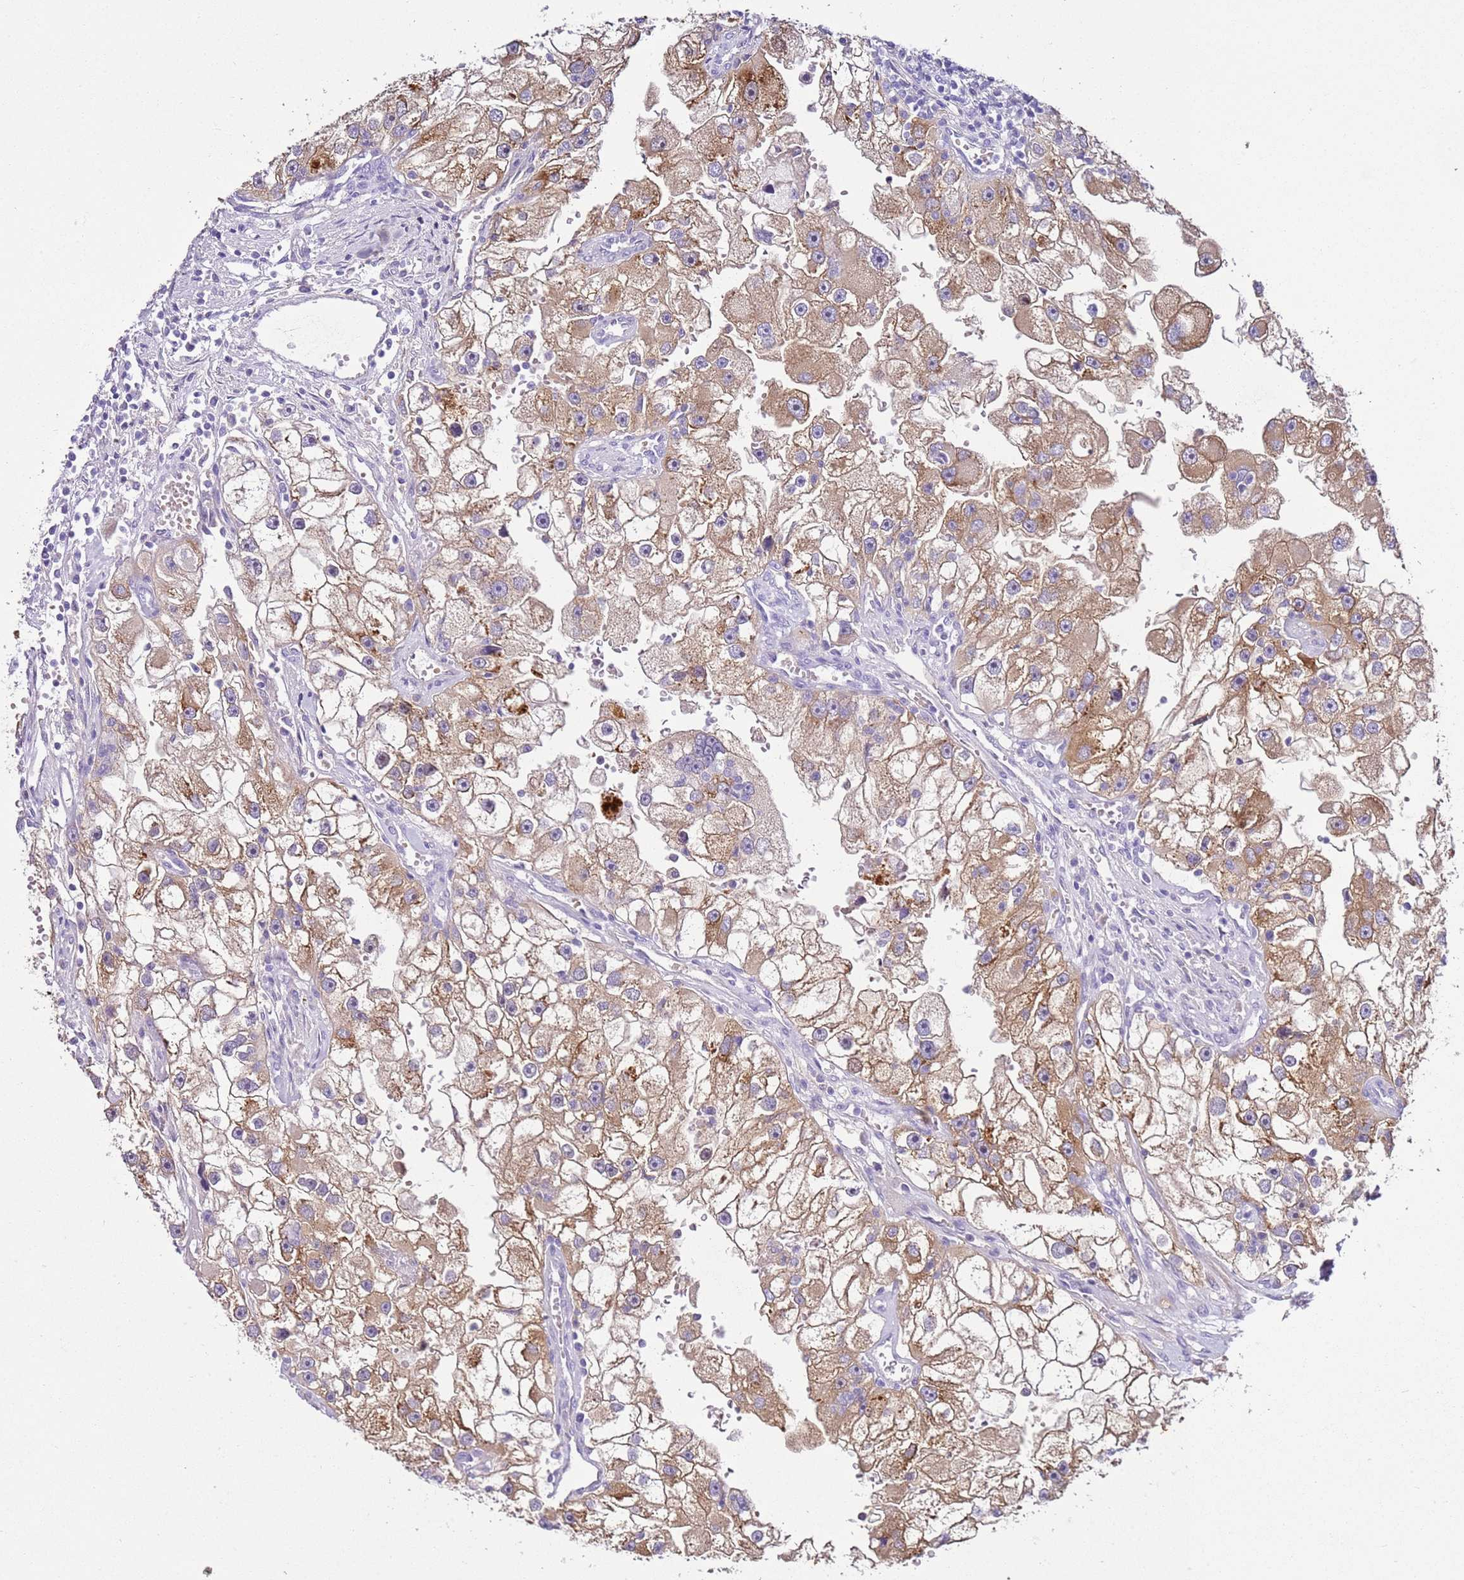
{"staining": {"intensity": "moderate", "quantity": ">75%", "location": "cytoplasmic/membranous"}, "tissue": "renal cancer", "cell_type": "Tumor cells", "image_type": "cancer", "snomed": [{"axis": "morphology", "description": "Adenocarcinoma, NOS"}, {"axis": "topography", "description": "Kidney"}], "caption": "Renal adenocarcinoma tissue exhibits moderate cytoplasmic/membranous staining in about >75% of tumor cells", "gene": "HGD", "patient": {"sex": "male", "age": 63}}